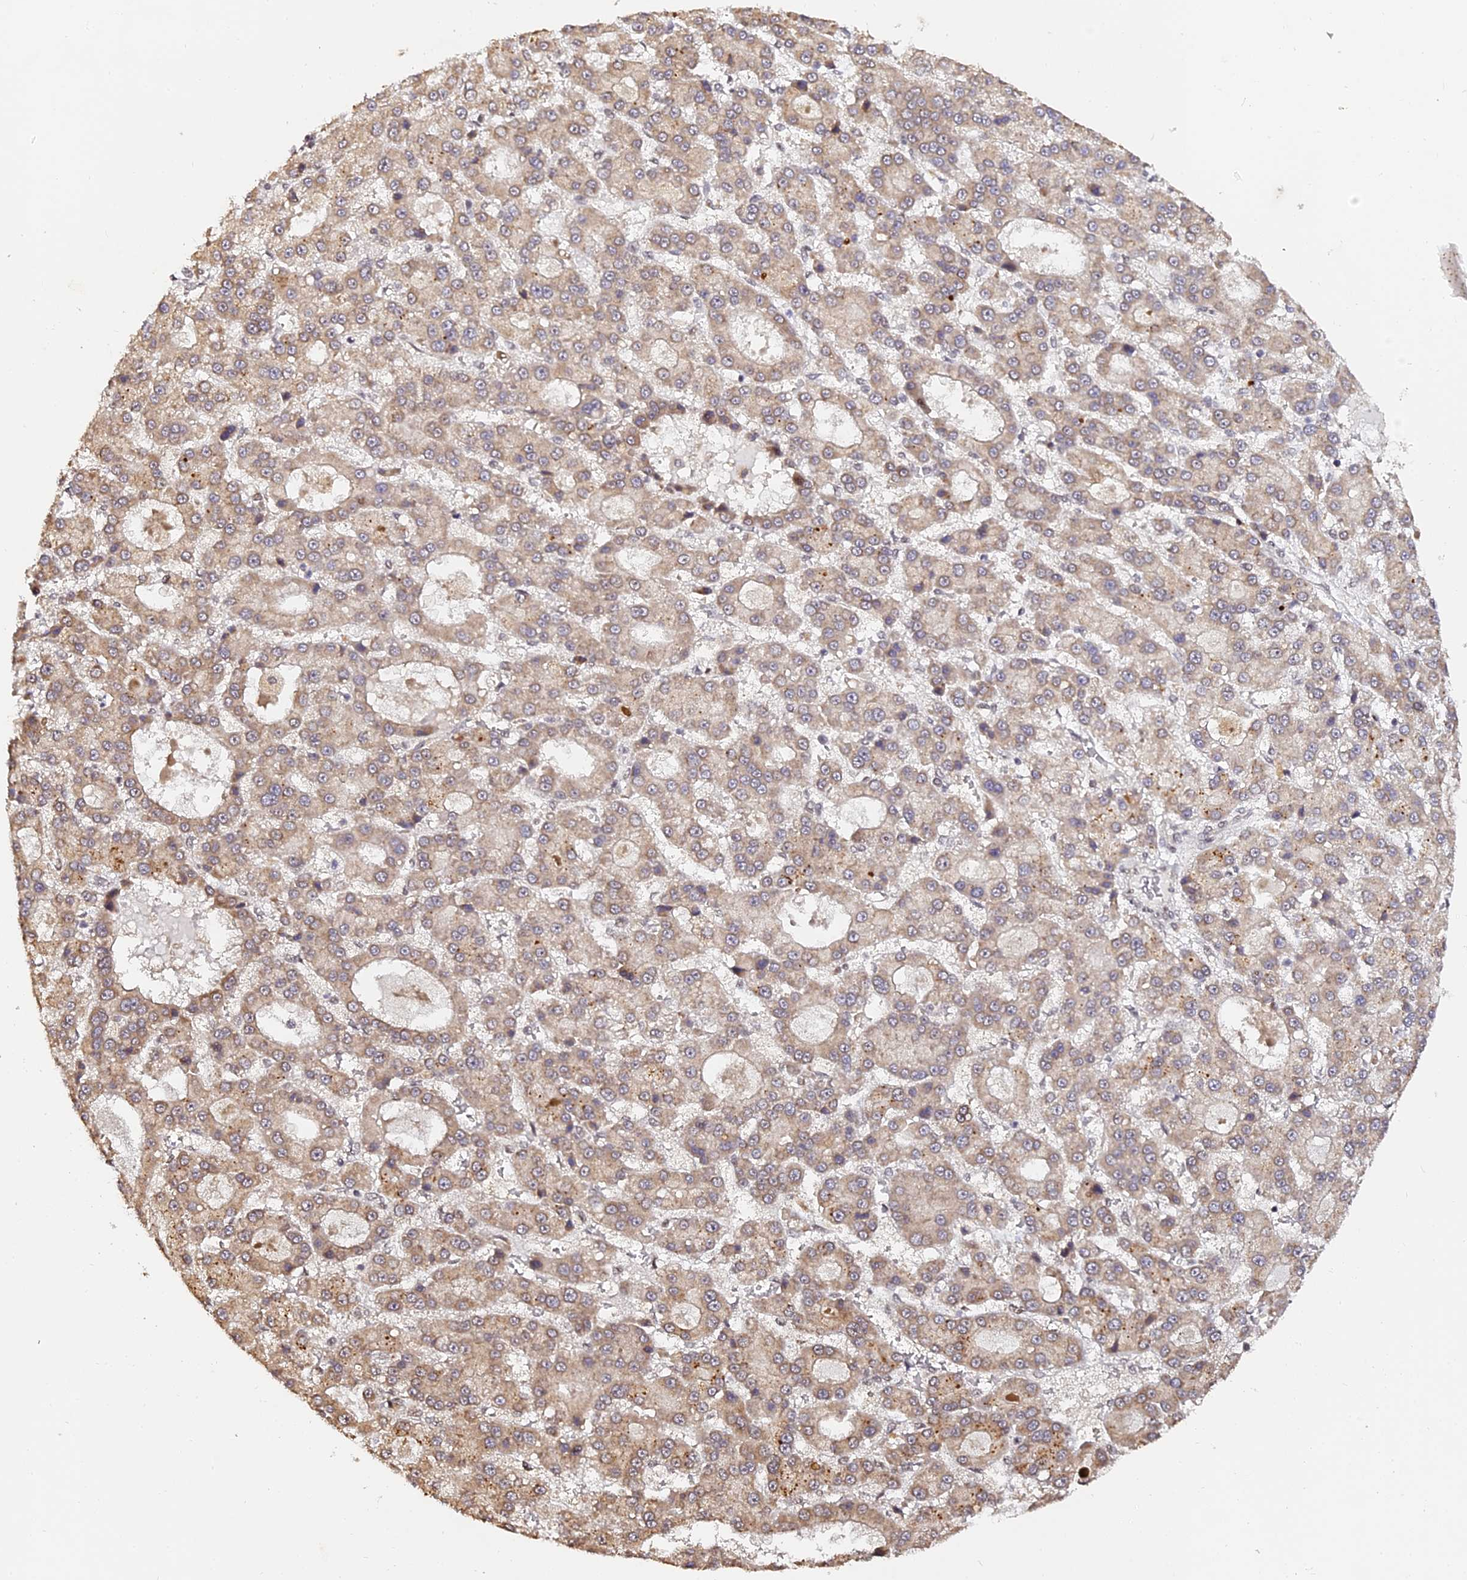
{"staining": {"intensity": "moderate", "quantity": "25%-75%", "location": "cytoplasmic/membranous"}, "tissue": "liver cancer", "cell_type": "Tumor cells", "image_type": "cancer", "snomed": [{"axis": "morphology", "description": "Carcinoma, Hepatocellular, NOS"}, {"axis": "topography", "description": "Liver"}], "caption": "Protein staining by immunohistochemistry (IHC) reveals moderate cytoplasmic/membranous staining in about 25%-75% of tumor cells in liver cancer.", "gene": "MCRS1", "patient": {"sex": "male", "age": 70}}